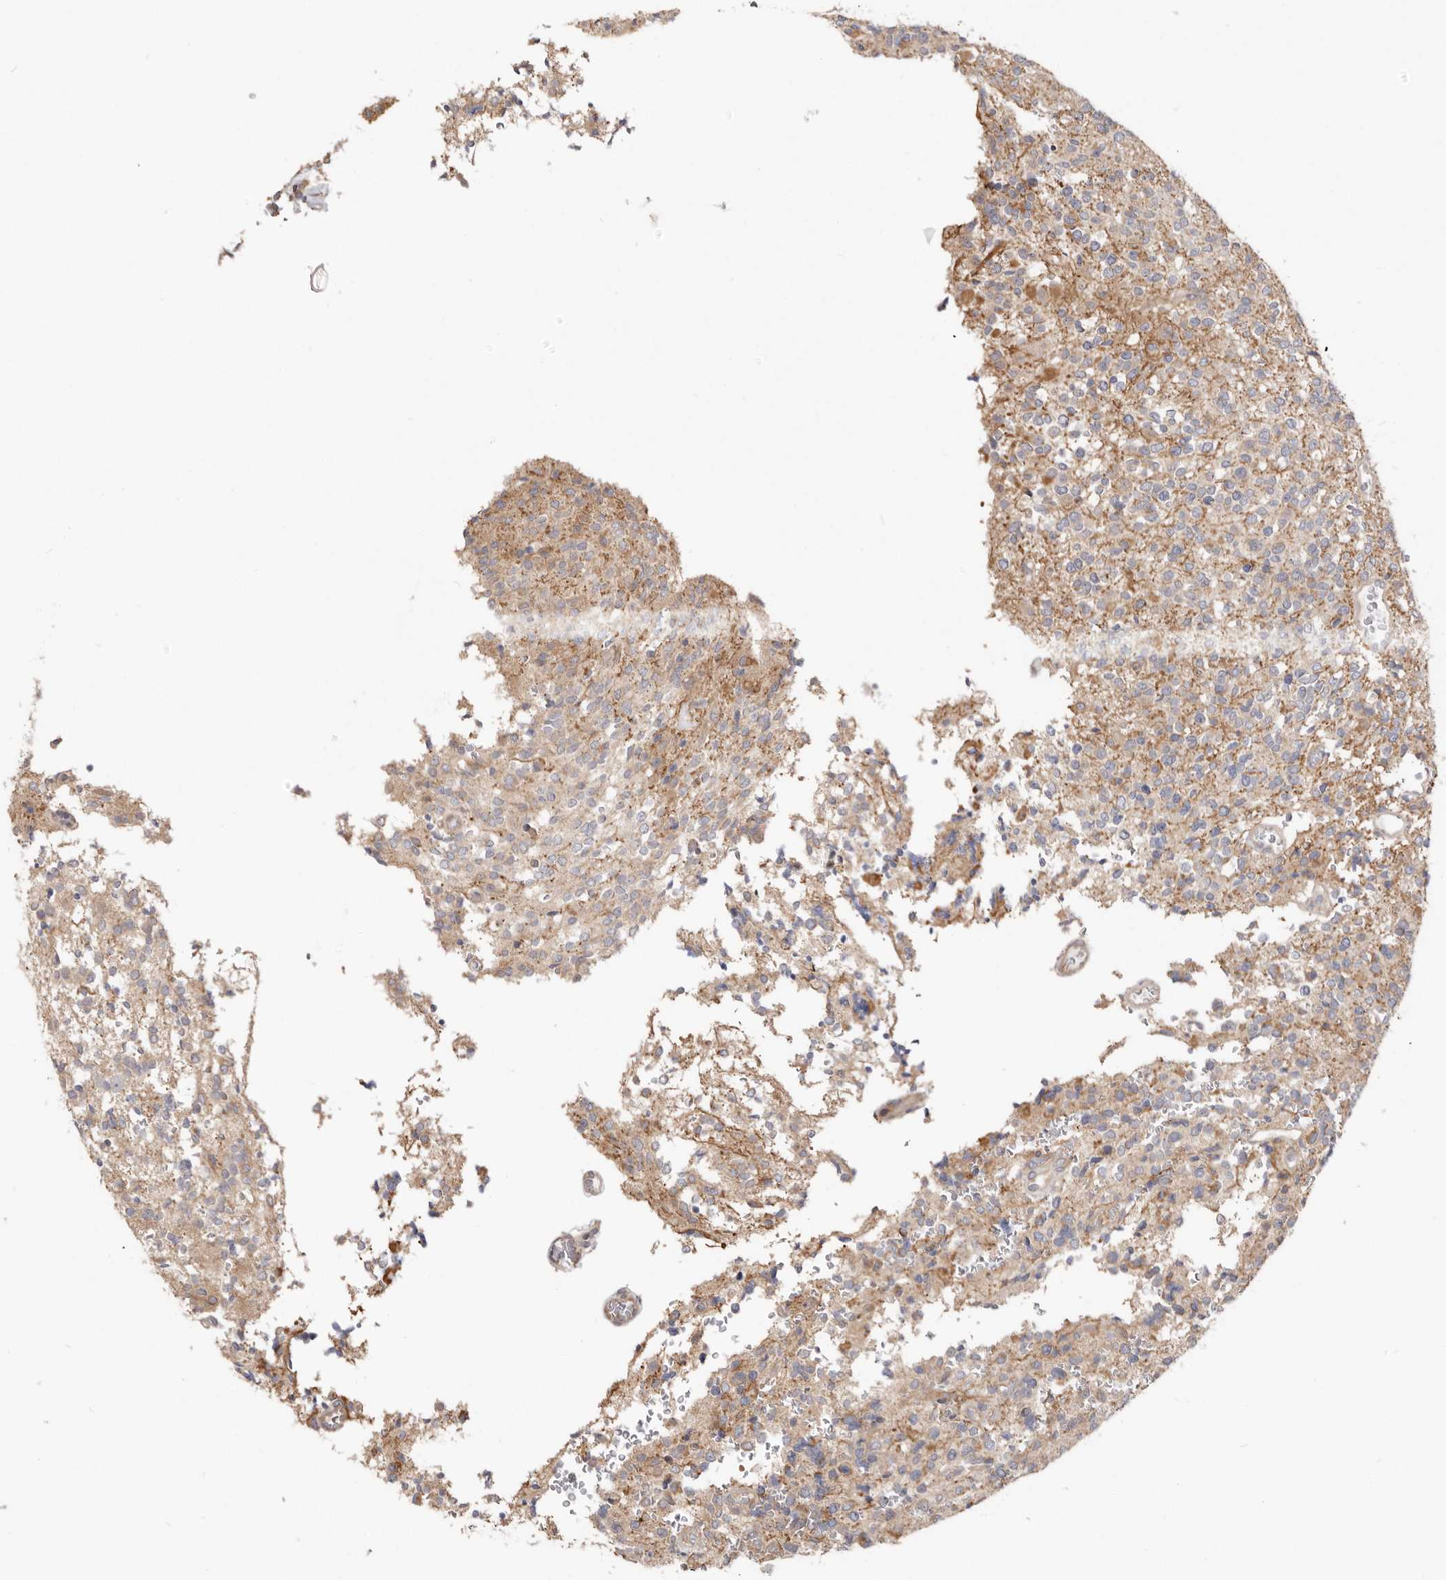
{"staining": {"intensity": "weak", "quantity": "<25%", "location": "cytoplasmic/membranous"}, "tissue": "glioma", "cell_type": "Tumor cells", "image_type": "cancer", "snomed": [{"axis": "morphology", "description": "Glioma, malignant, High grade"}, {"axis": "topography", "description": "Brain"}], "caption": "High power microscopy image of an immunohistochemistry histopathology image of glioma, revealing no significant staining in tumor cells.", "gene": "GPATCH4", "patient": {"sex": "male", "age": 34}}